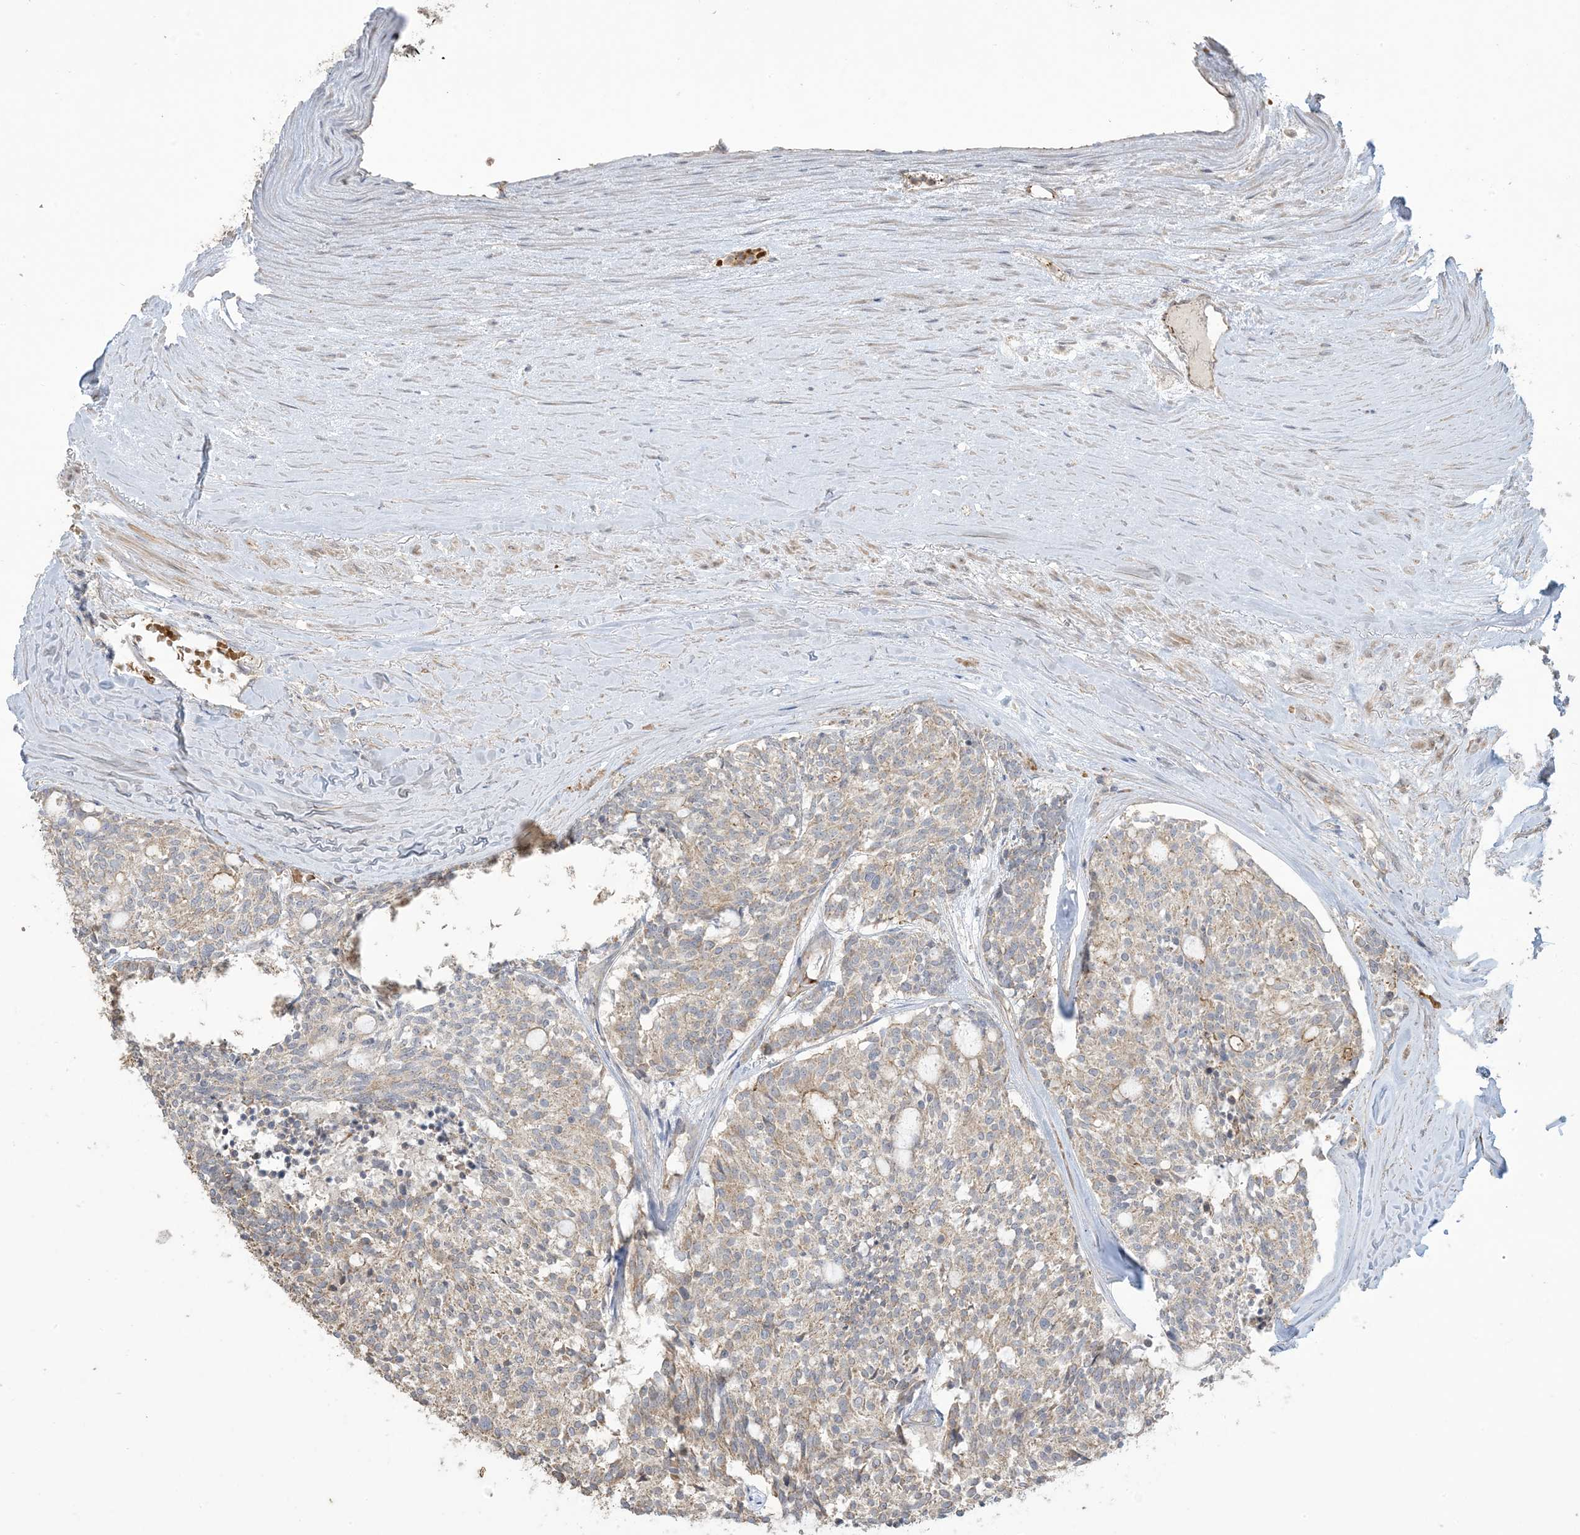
{"staining": {"intensity": "weak", "quantity": "<25%", "location": "cytoplasmic/membranous"}, "tissue": "carcinoid", "cell_type": "Tumor cells", "image_type": "cancer", "snomed": [{"axis": "morphology", "description": "Carcinoid, malignant, NOS"}, {"axis": "topography", "description": "Pancreas"}], "caption": "An immunohistochemistry micrograph of carcinoid is shown. There is no staining in tumor cells of carcinoid.", "gene": "KLHL18", "patient": {"sex": "female", "age": 54}}